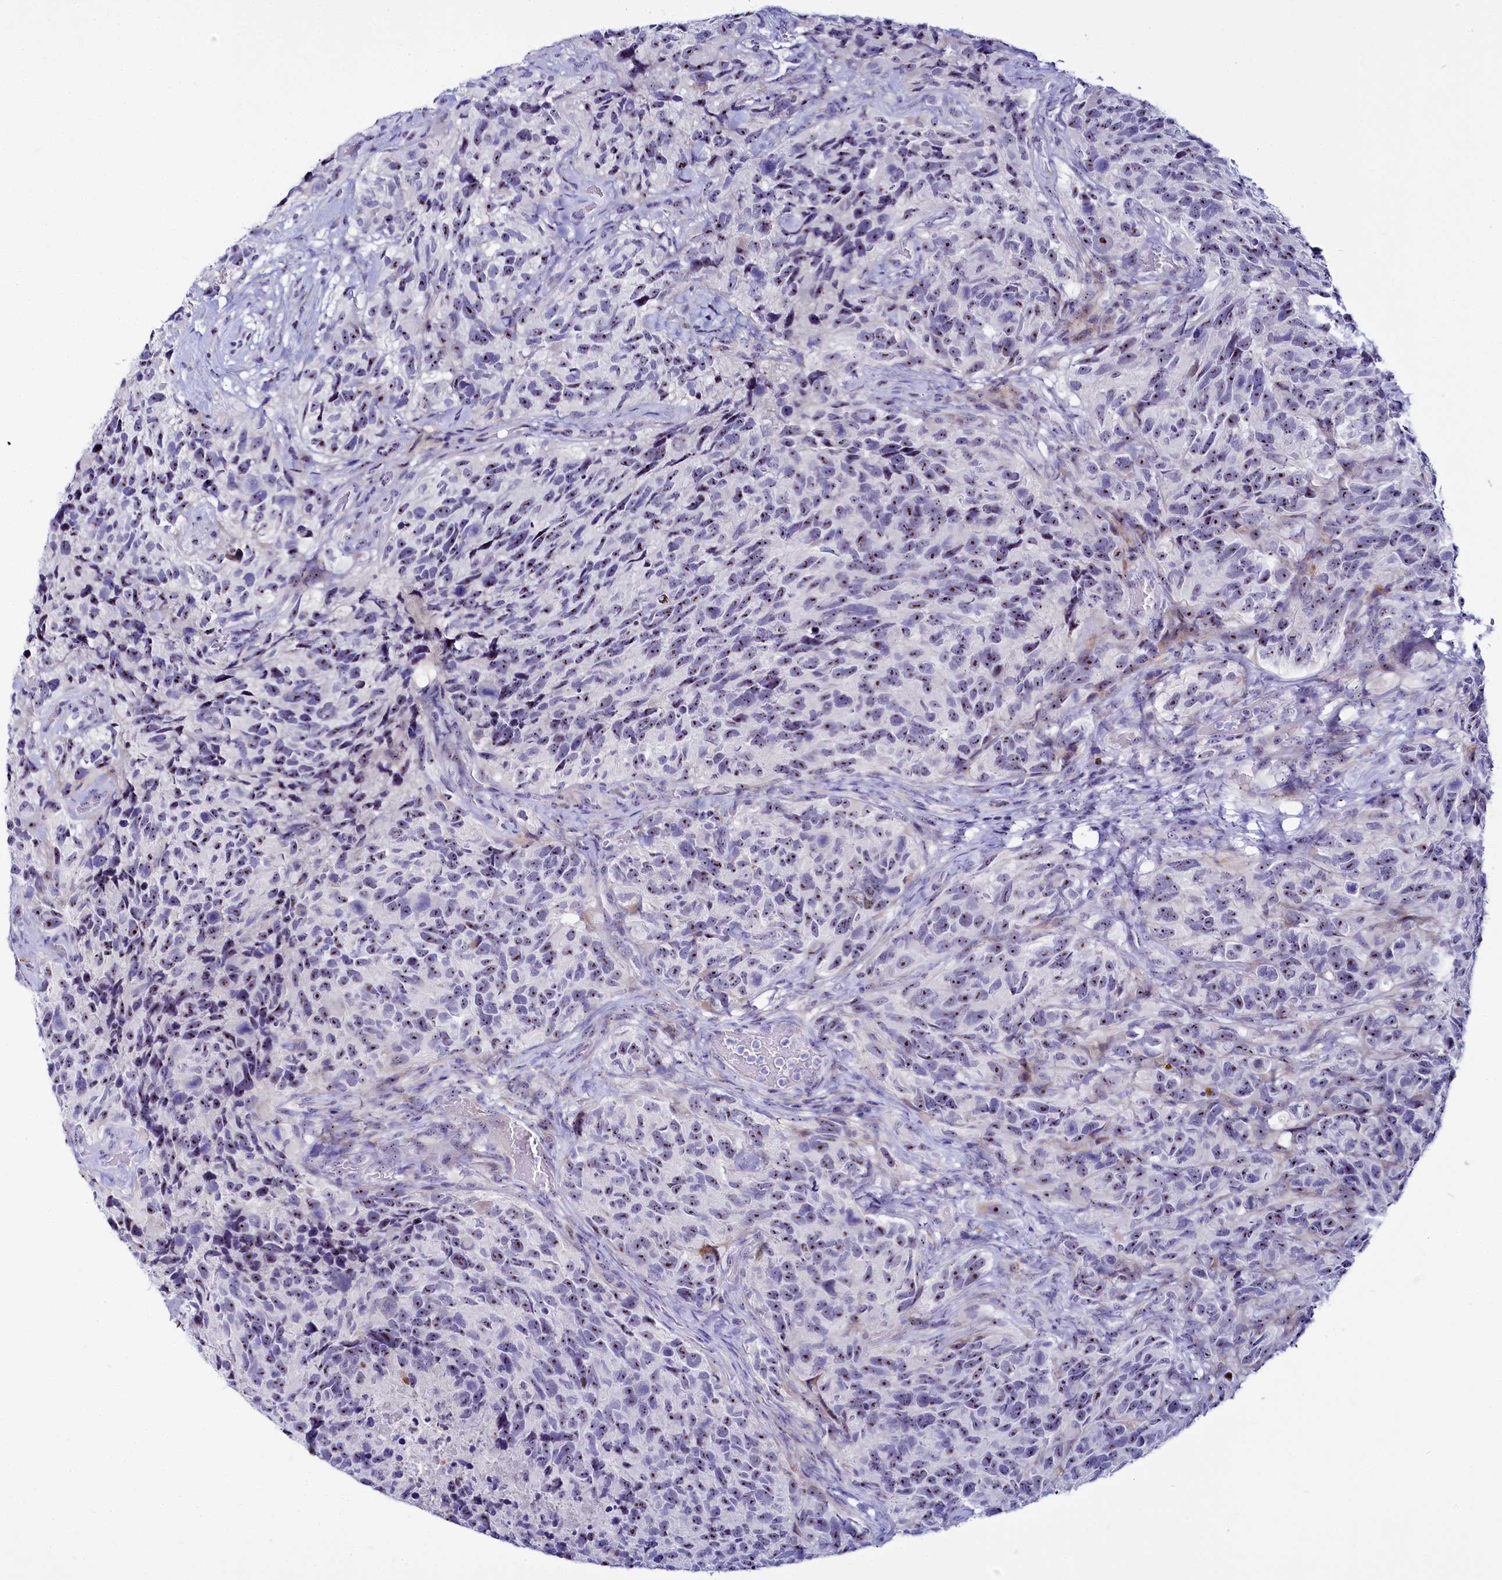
{"staining": {"intensity": "weak", "quantity": "25%-75%", "location": "nuclear"}, "tissue": "glioma", "cell_type": "Tumor cells", "image_type": "cancer", "snomed": [{"axis": "morphology", "description": "Glioma, malignant, High grade"}, {"axis": "topography", "description": "Brain"}], "caption": "Immunohistochemical staining of glioma displays low levels of weak nuclear protein staining in about 25%-75% of tumor cells.", "gene": "TCOF1", "patient": {"sex": "male", "age": 69}}